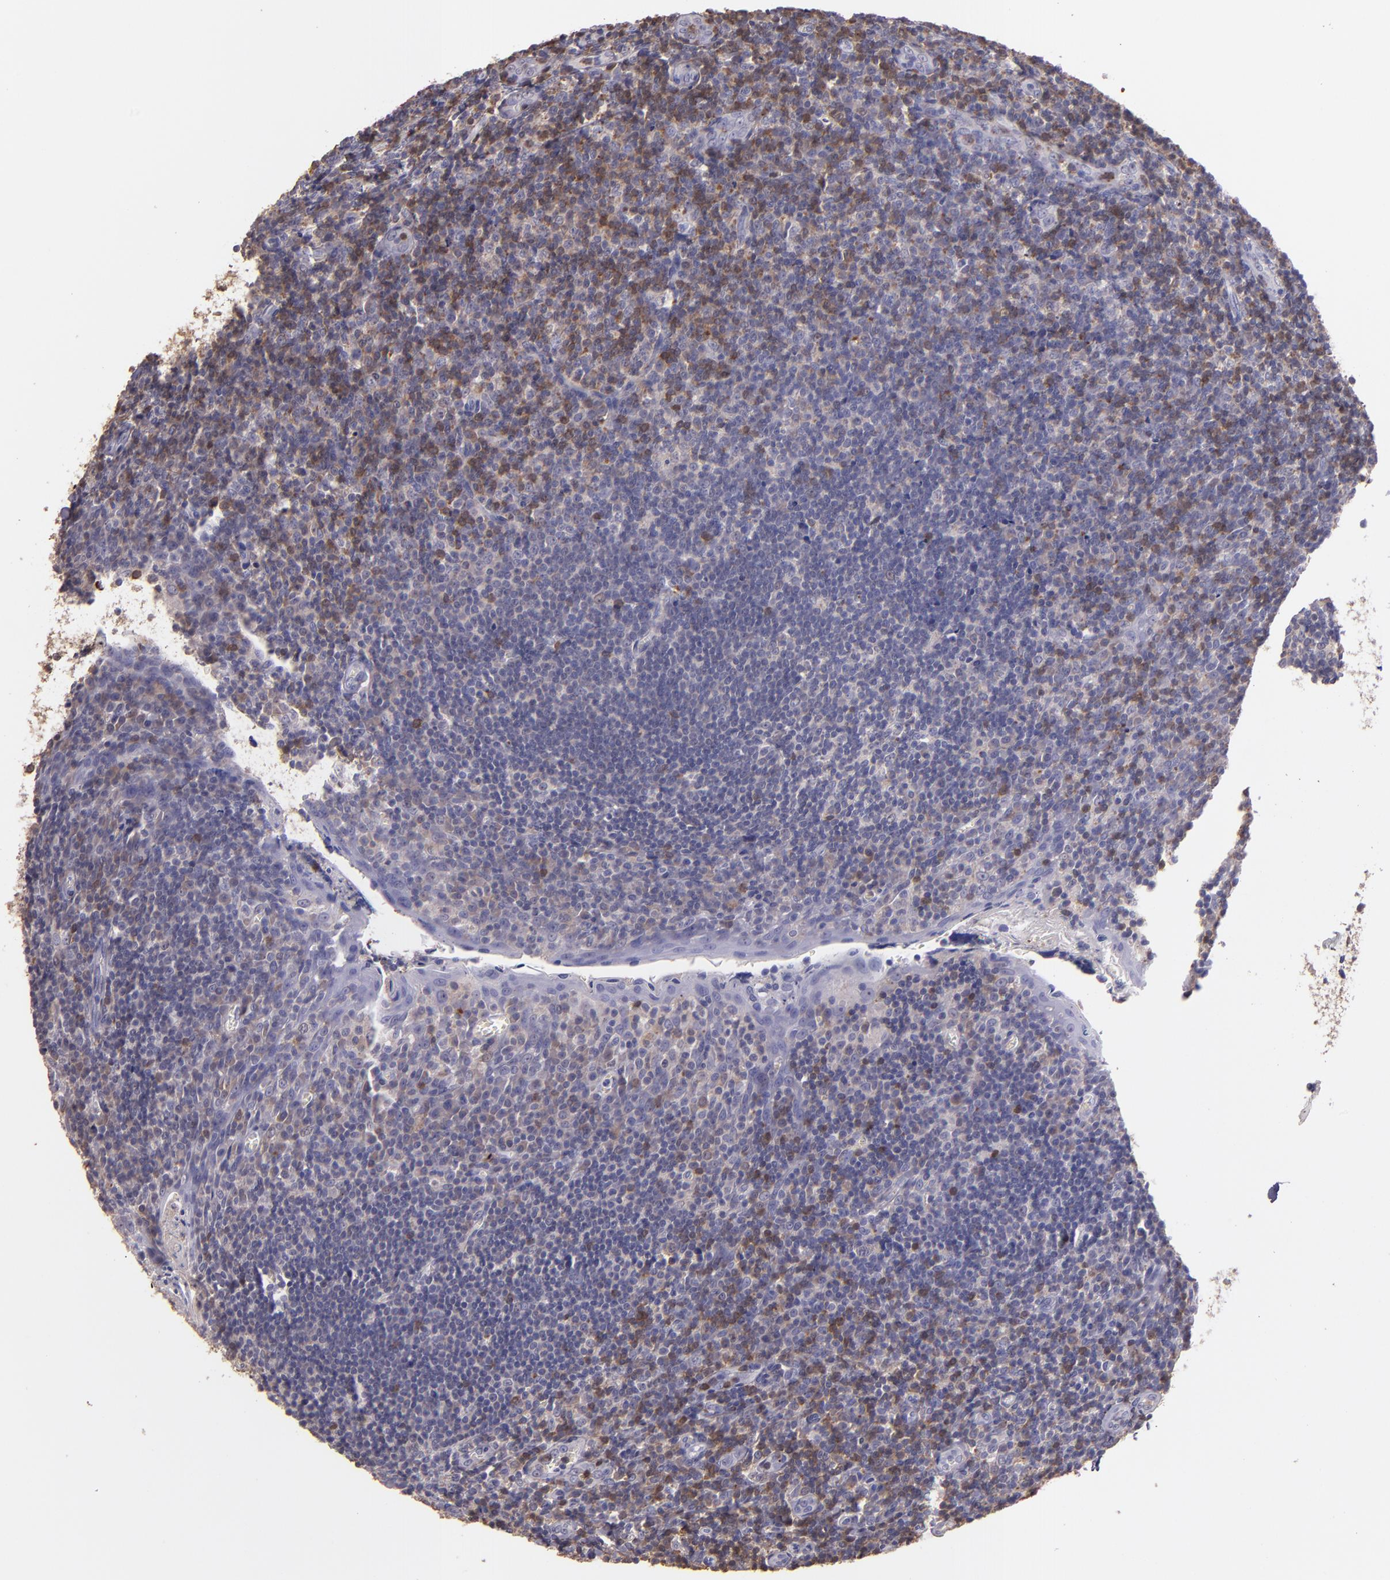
{"staining": {"intensity": "weak", "quantity": "<25%", "location": "cytoplasmic/membranous"}, "tissue": "tonsil", "cell_type": "Germinal center cells", "image_type": "normal", "snomed": [{"axis": "morphology", "description": "Normal tissue, NOS"}, {"axis": "topography", "description": "Tonsil"}], "caption": "This micrograph is of benign tonsil stained with immunohistochemistry to label a protein in brown with the nuclei are counter-stained blue. There is no expression in germinal center cells.", "gene": "PAPPA", "patient": {"sex": "male", "age": 20}}